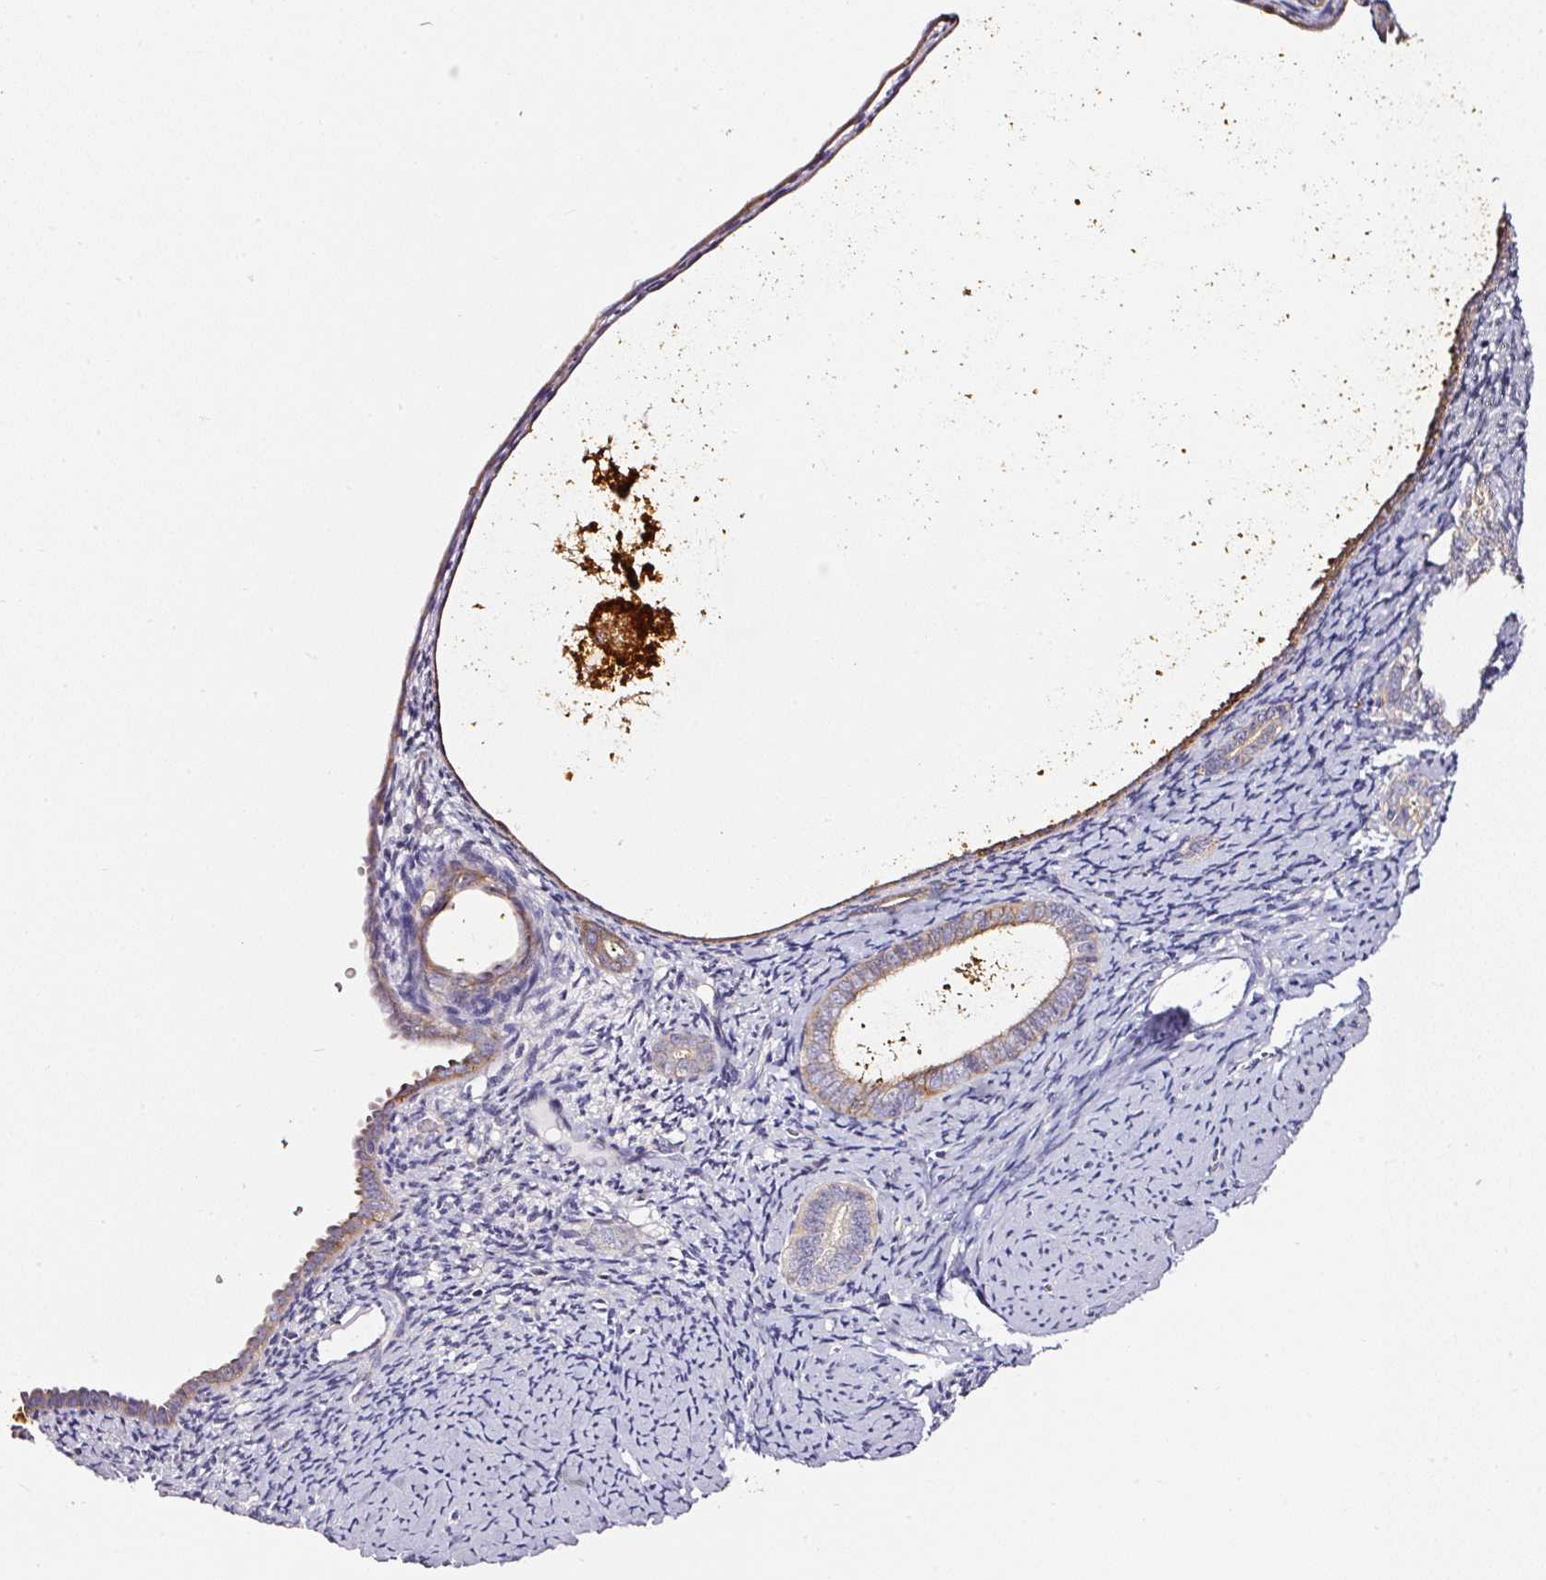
{"staining": {"intensity": "negative", "quantity": "none", "location": "none"}, "tissue": "endometrium", "cell_type": "Cells in endometrial stroma", "image_type": "normal", "snomed": [{"axis": "morphology", "description": "Normal tissue, NOS"}, {"axis": "topography", "description": "Endometrium"}], "caption": "This is a photomicrograph of IHC staining of benign endometrium, which shows no positivity in cells in endometrial stroma. (DAB immunohistochemistry with hematoxylin counter stain).", "gene": "CD47", "patient": {"sex": "female", "age": 63}}